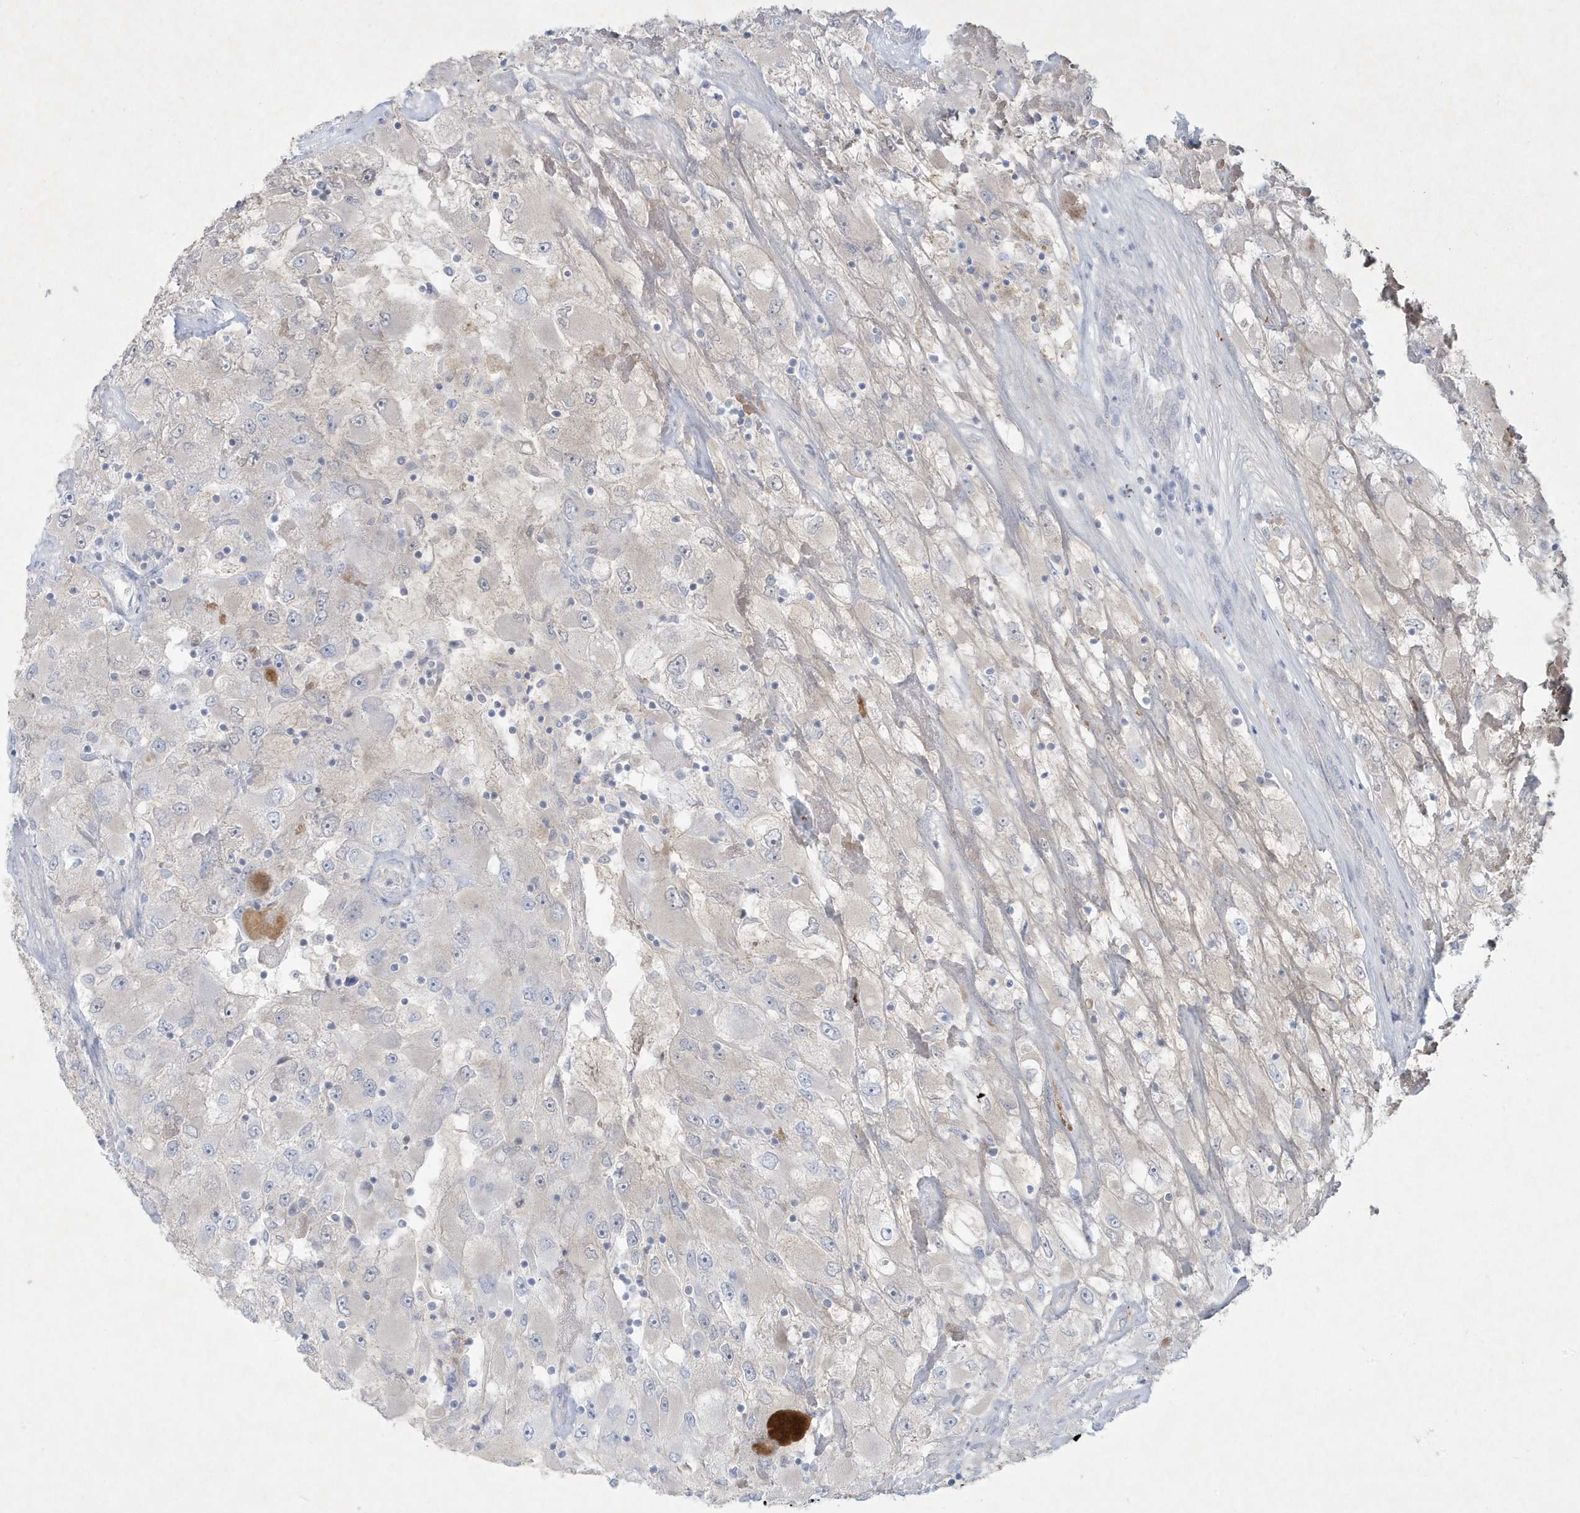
{"staining": {"intensity": "negative", "quantity": "none", "location": "none"}, "tissue": "renal cancer", "cell_type": "Tumor cells", "image_type": "cancer", "snomed": [{"axis": "morphology", "description": "Adenocarcinoma, NOS"}, {"axis": "topography", "description": "Kidney"}], "caption": "An IHC histopathology image of renal cancer is shown. There is no staining in tumor cells of renal cancer.", "gene": "CCDC24", "patient": {"sex": "female", "age": 52}}